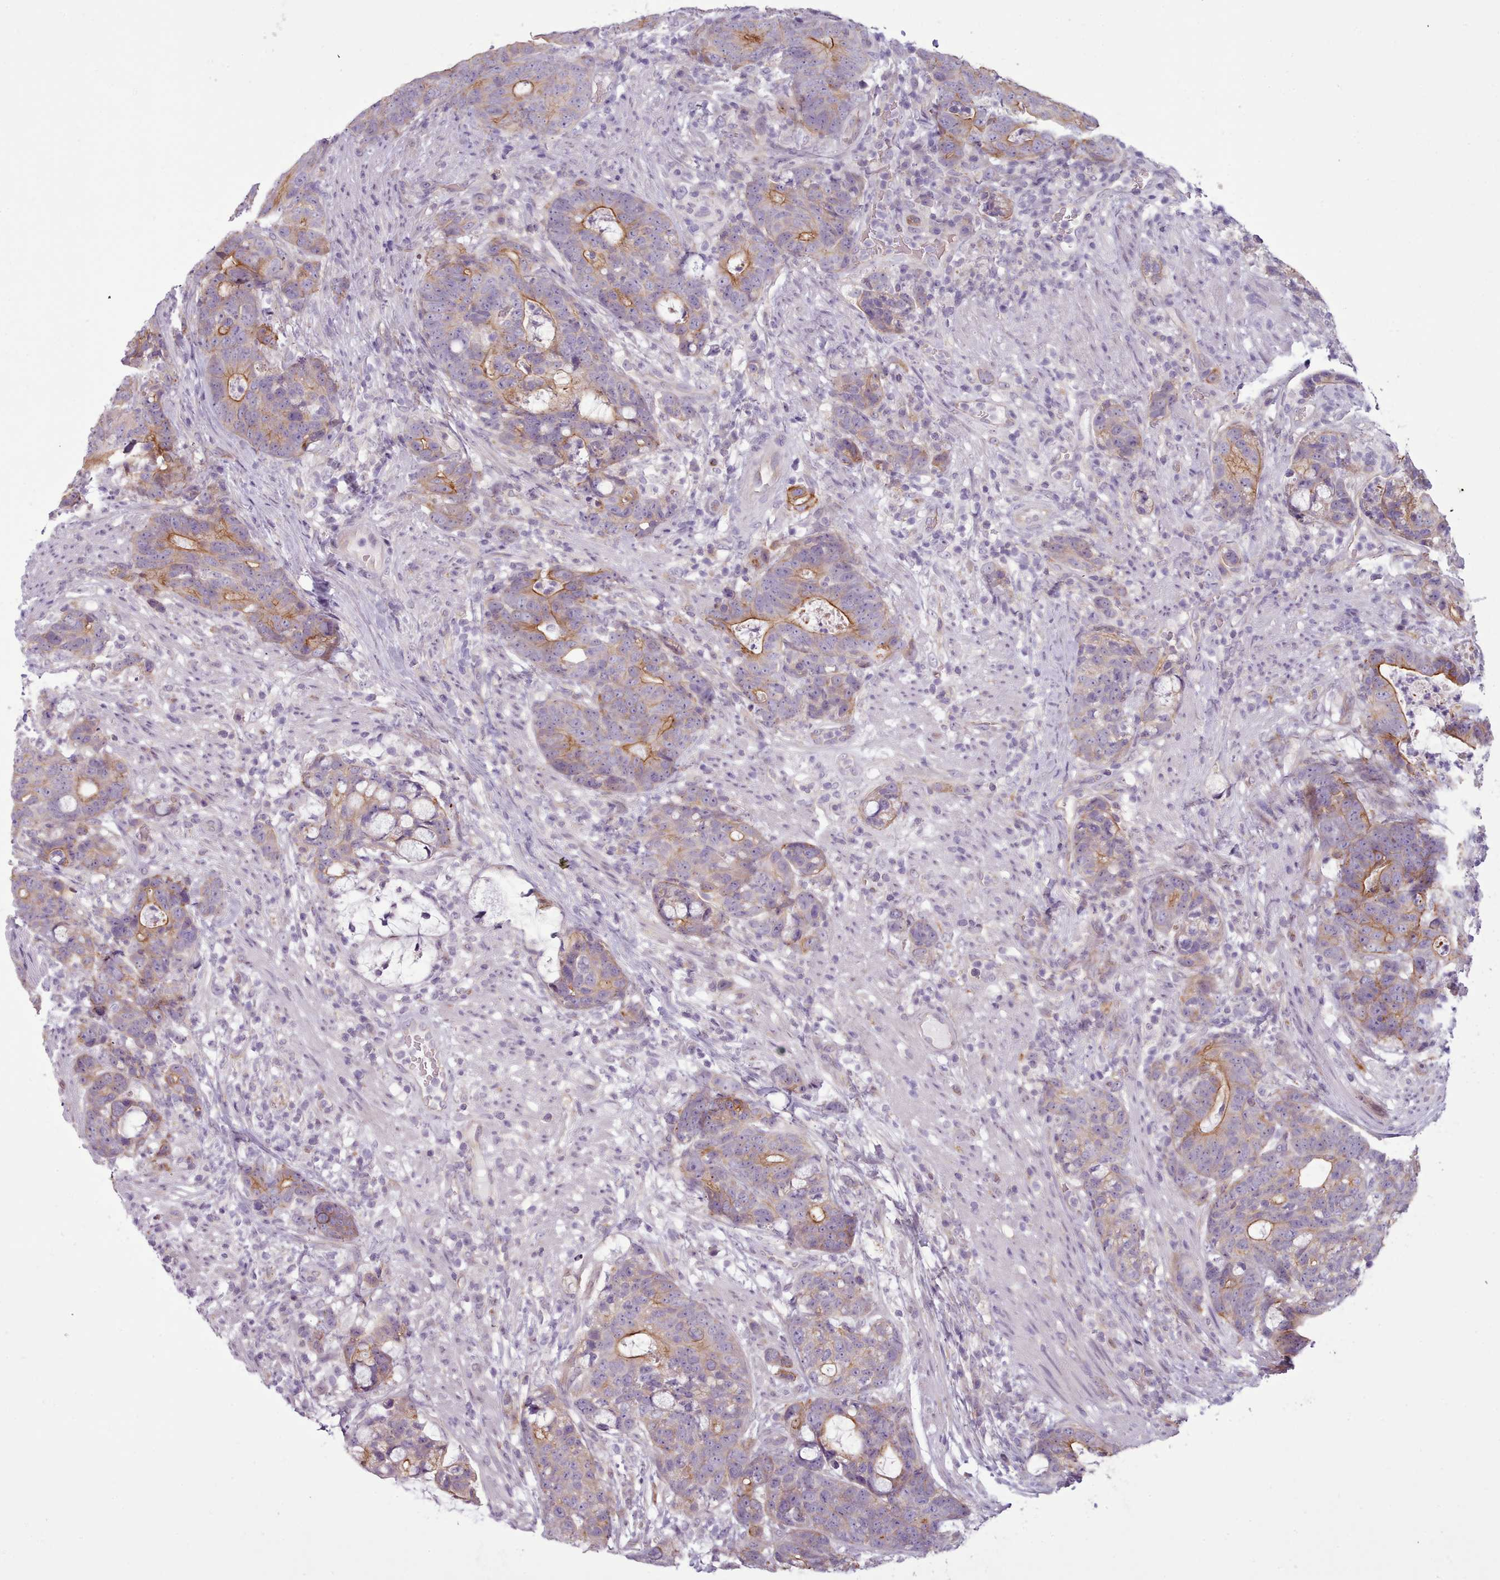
{"staining": {"intensity": "moderate", "quantity": "25%-75%", "location": "cytoplasmic/membranous"}, "tissue": "colorectal cancer", "cell_type": "Tumor cells", "image_type": "cancer", "snomed": [{"axis": "morphology", "description": "Adenocarcinoma, NOS"}, {"axis": "topography", "description": "Colon"}], "caption": "This micrograph demonstrates adenocarcinoma (colorectal) stained with immunohistochemistry (IHC) to label a protein in brown. The cytoplasmic/membranous of tumor cells show moderate positivity for the protein. Nuclei are counter-stained blue.", "gene": "PLD4", "patient": {"sex": "female", "age": 82}}